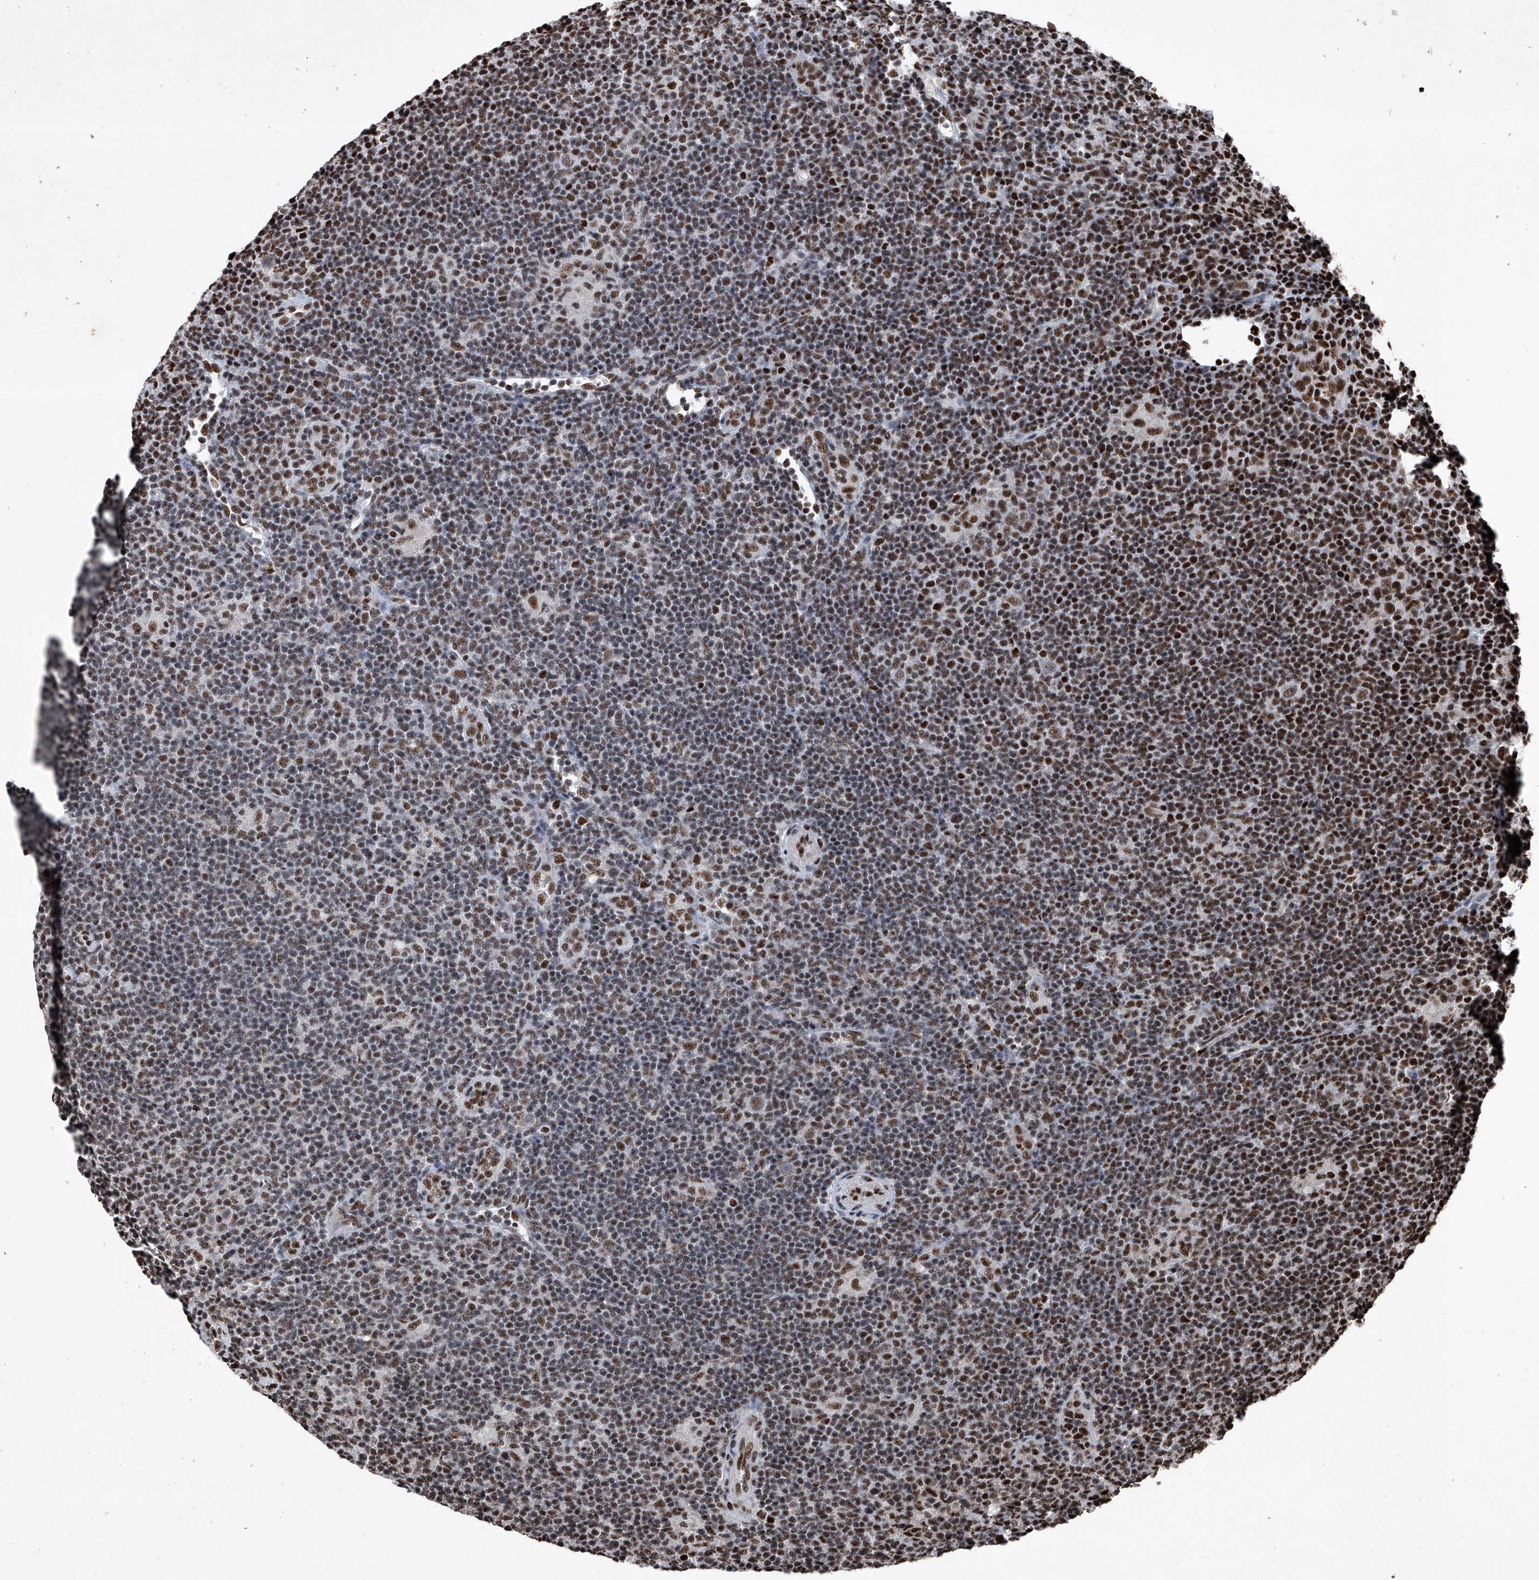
{"staining": {"intensity": "moderate", "quantity": ">75%", "location": "nuclear"}, "tissue": "lymphoma", "cell_type": "Tumor cells", "image_type": "cancer", "snomed": [{"axis": "morphology", "description": "Hodgkin's disease, NOS"}, {"axis": "topography", "description": "Lymph node"}], "caption": "Human lymphoma stained with a brown dye exhibits moderate nuclear positive expression in about >75% of tumor cells.", "gene": "DDX39B", "patient": {"sex": "female", "age": 57}}